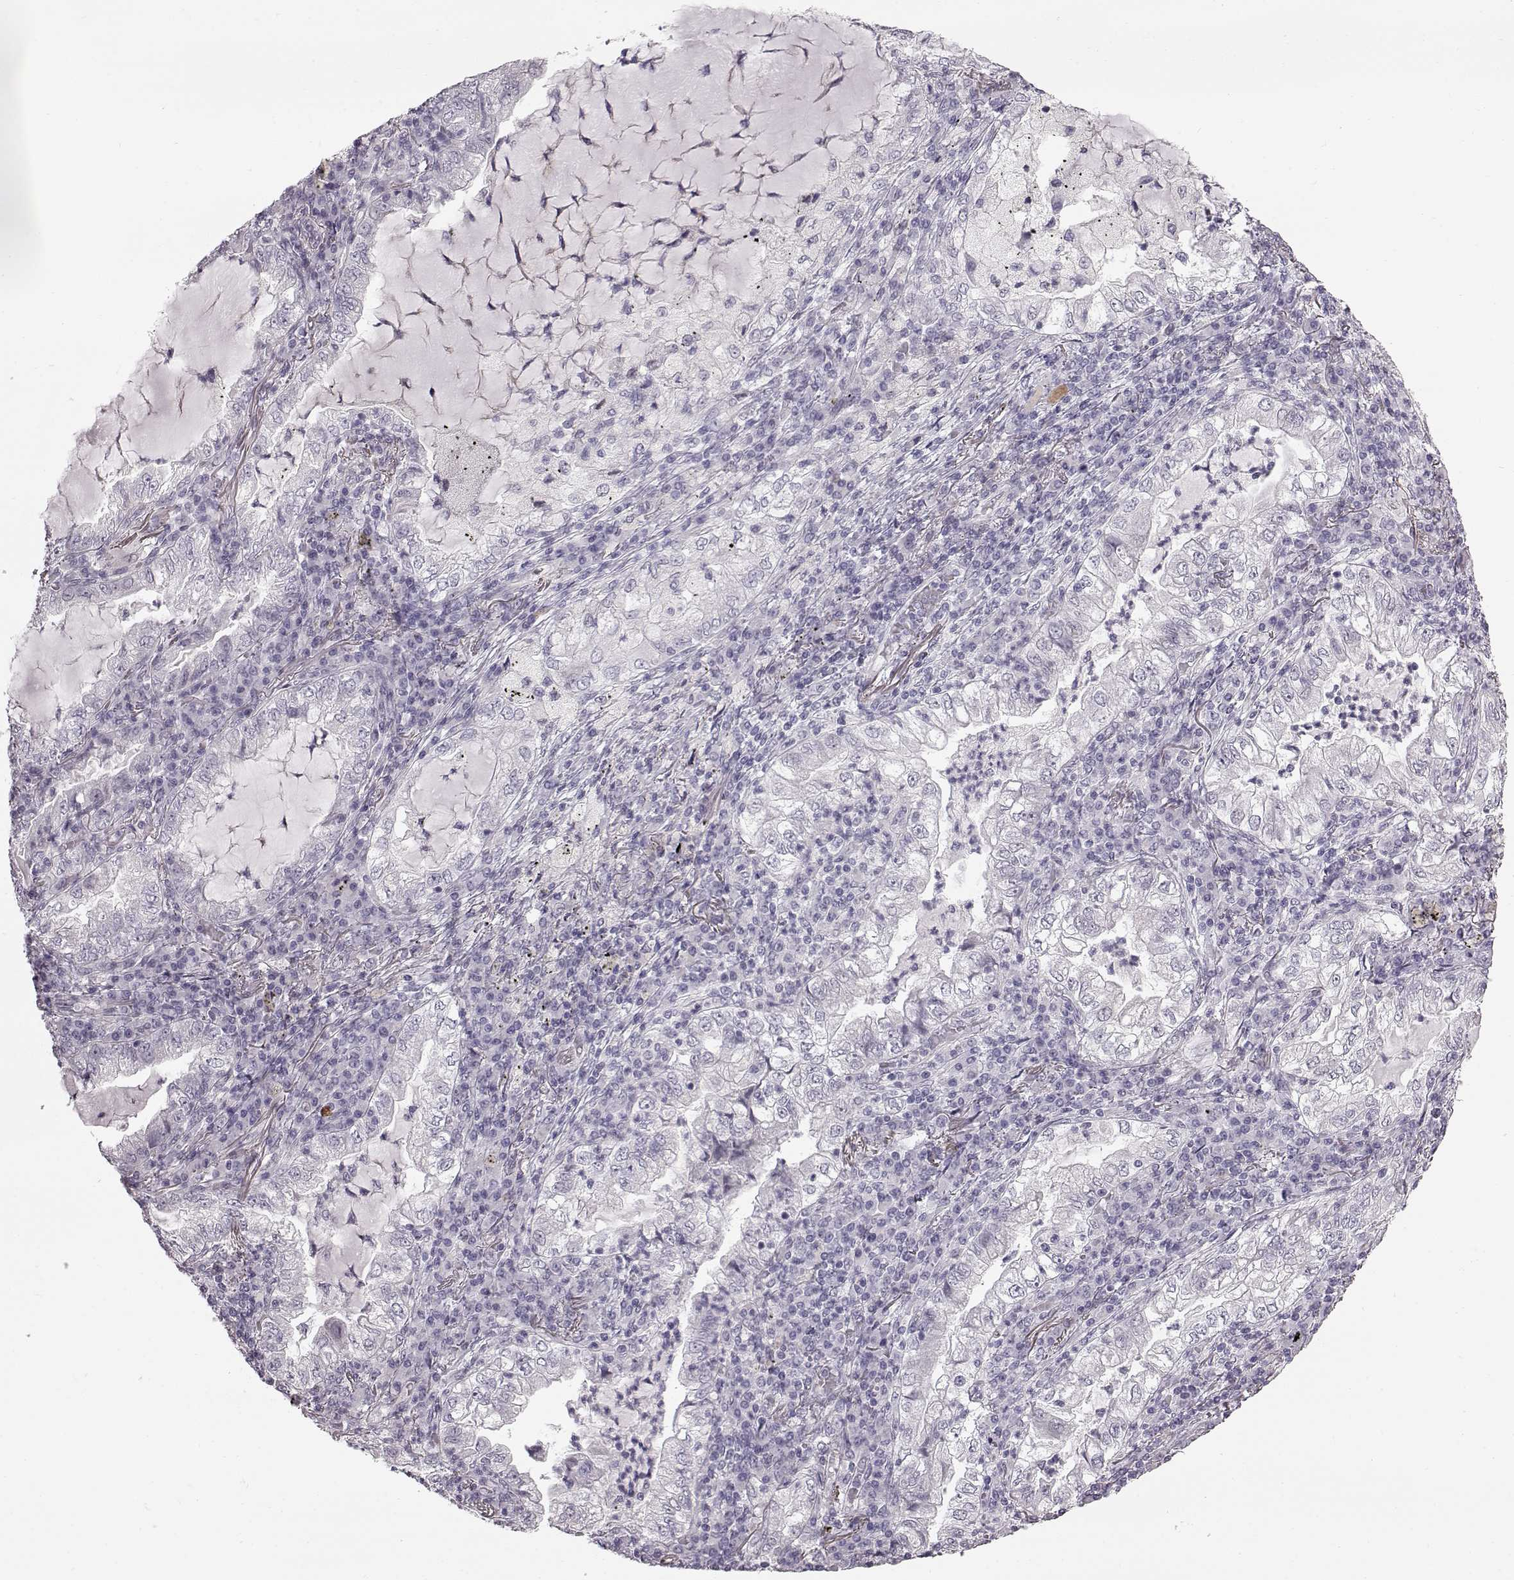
{"staining": {"intensity": "negative", "quantity": "none", "location": "none"}, "tissue": "lung cancer", "cell_type": "Tumor cells", "image_type": "cancer", "snomed": [{"axis": "morphology", "description": "Adenocarcinoma, NOS"}, {"axis": "topography", "description": "Lung"}], "caption": "IHC photomicrograph of human adenocarcinoma (lung) stained for a protein (brown), which exhibits no positivity in tumor cells.", "gene": "TCHHL1", "patient": {"sex": "female", "age": 73}}